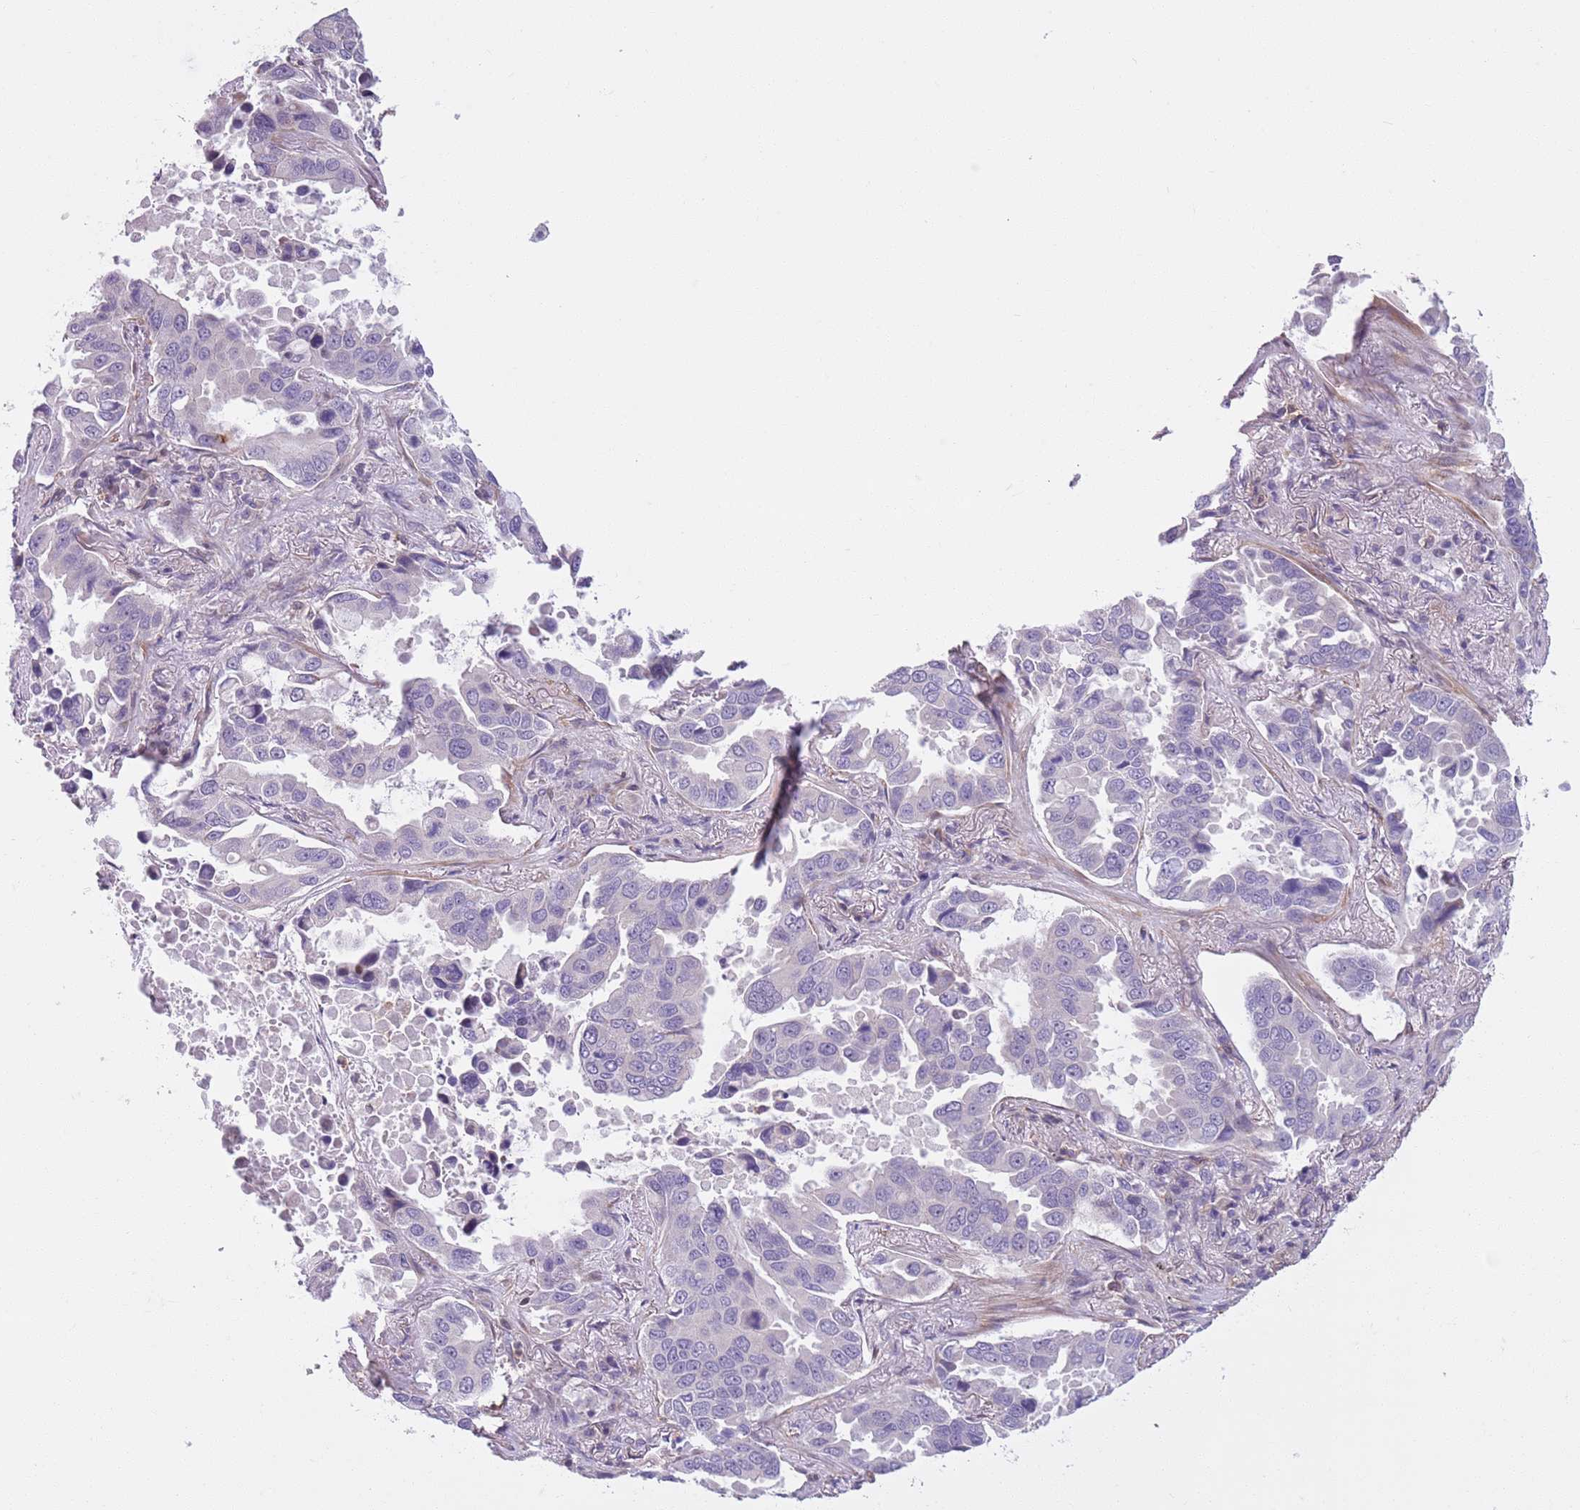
{"staining": {"intensity": "negative", "quantity": "none", "location": "none"}, "tissue": "lung cancer", "cell_type": "Tumor cells", "image_type": "cancer", "snomed": [{"axis": "morphology", "description": "Adenocarcinoma, NOS"}, {"axis": "topography", "description": "Lung"}], "caption": "The image demonstrates no staining of tumor cells in adenocarcinoma (lung).", "gene": "JAML", "patient": {"sex": "male", "age": 64}}